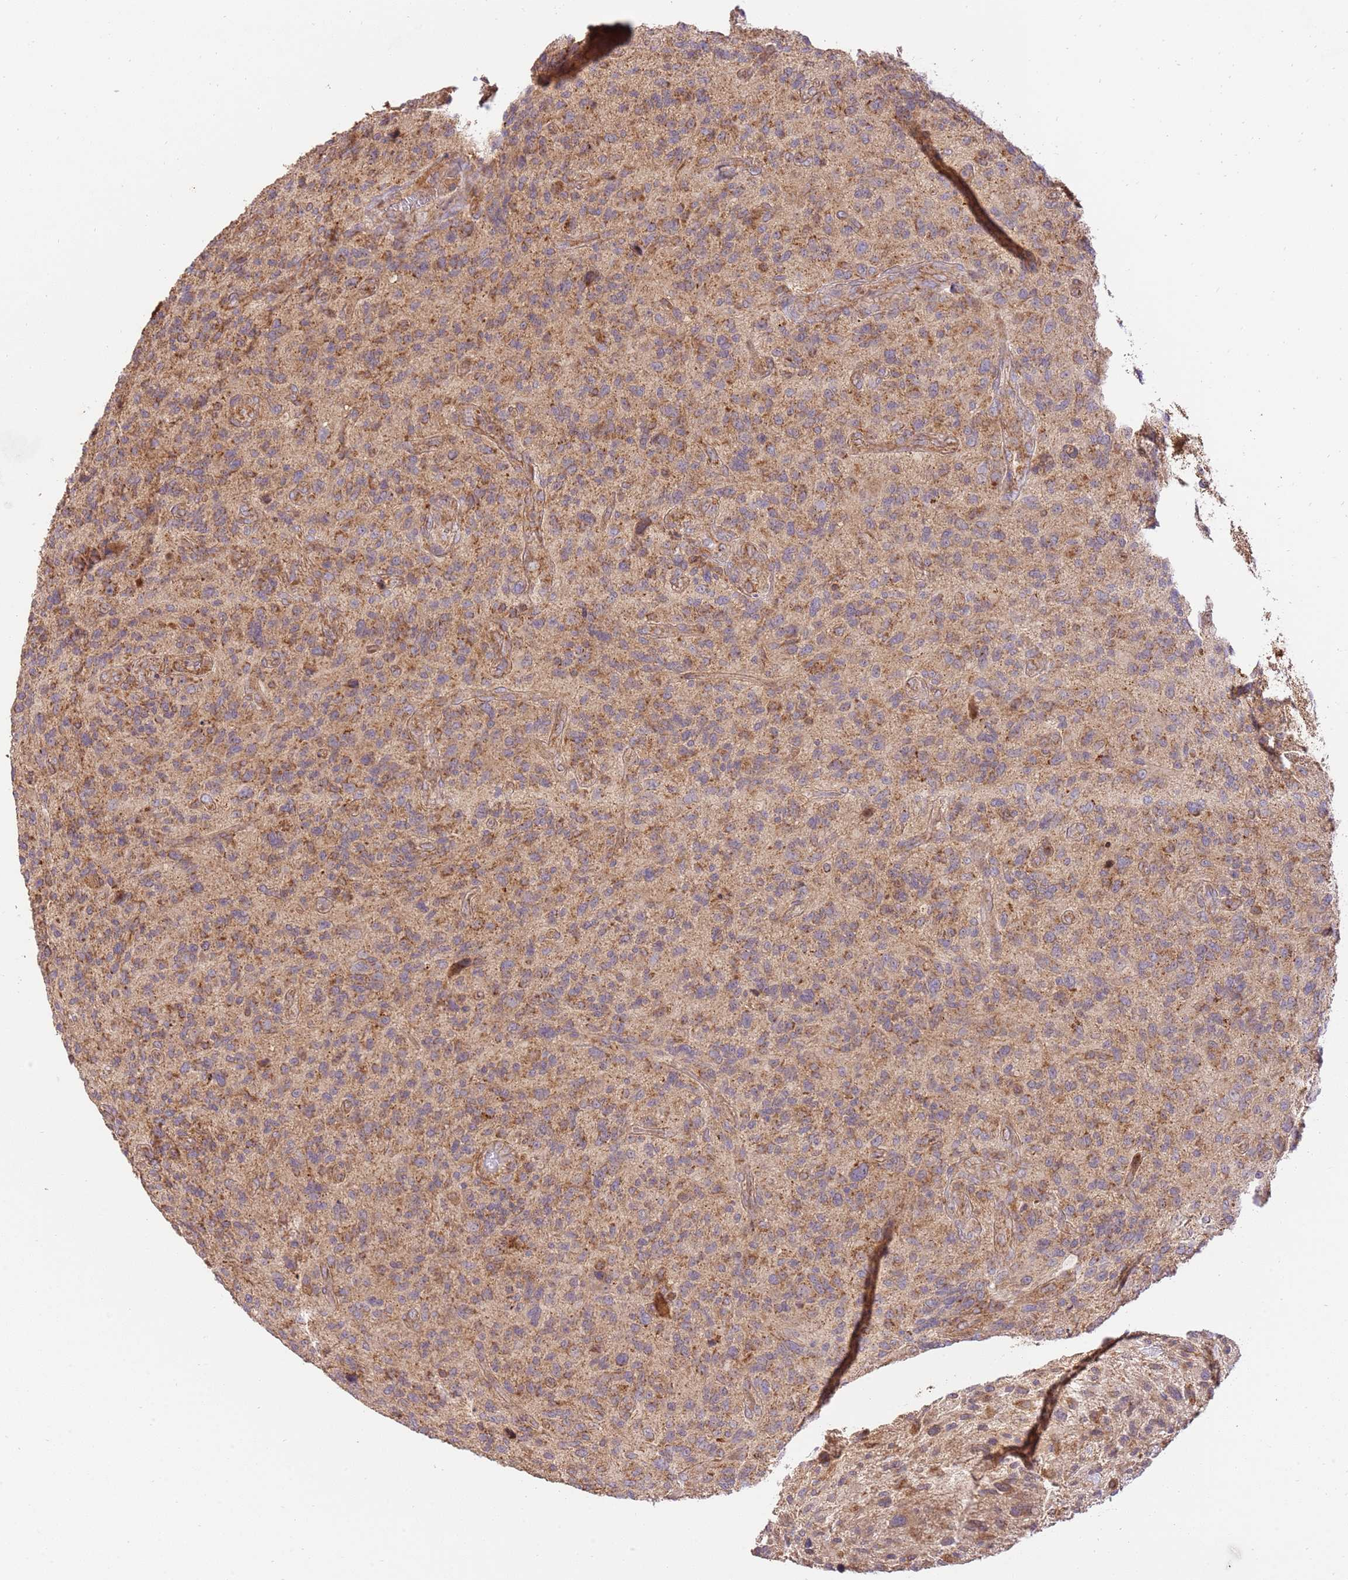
{"staining": {"intensity": "weak", "quantity": "25%-75%", "location": "cytoplasmic/membranous"}, "tissue": "glioma", "cell_type": "Tumor cells", "image_type": "cancer", "snomed": [{"axis": "morphology", "description": "Glioma, malignant, High grade"}, {"axis": "topography", "description": "Brain"}], "caption": "This histopathology image reveals immunohistochemistry staining of human glioma, with low weak cytoplasmic/membranous positivity in about 25%-75% of tumor cells.", "gene": "SPATA2L", "patient": {"sex": "male", "age": 47}}